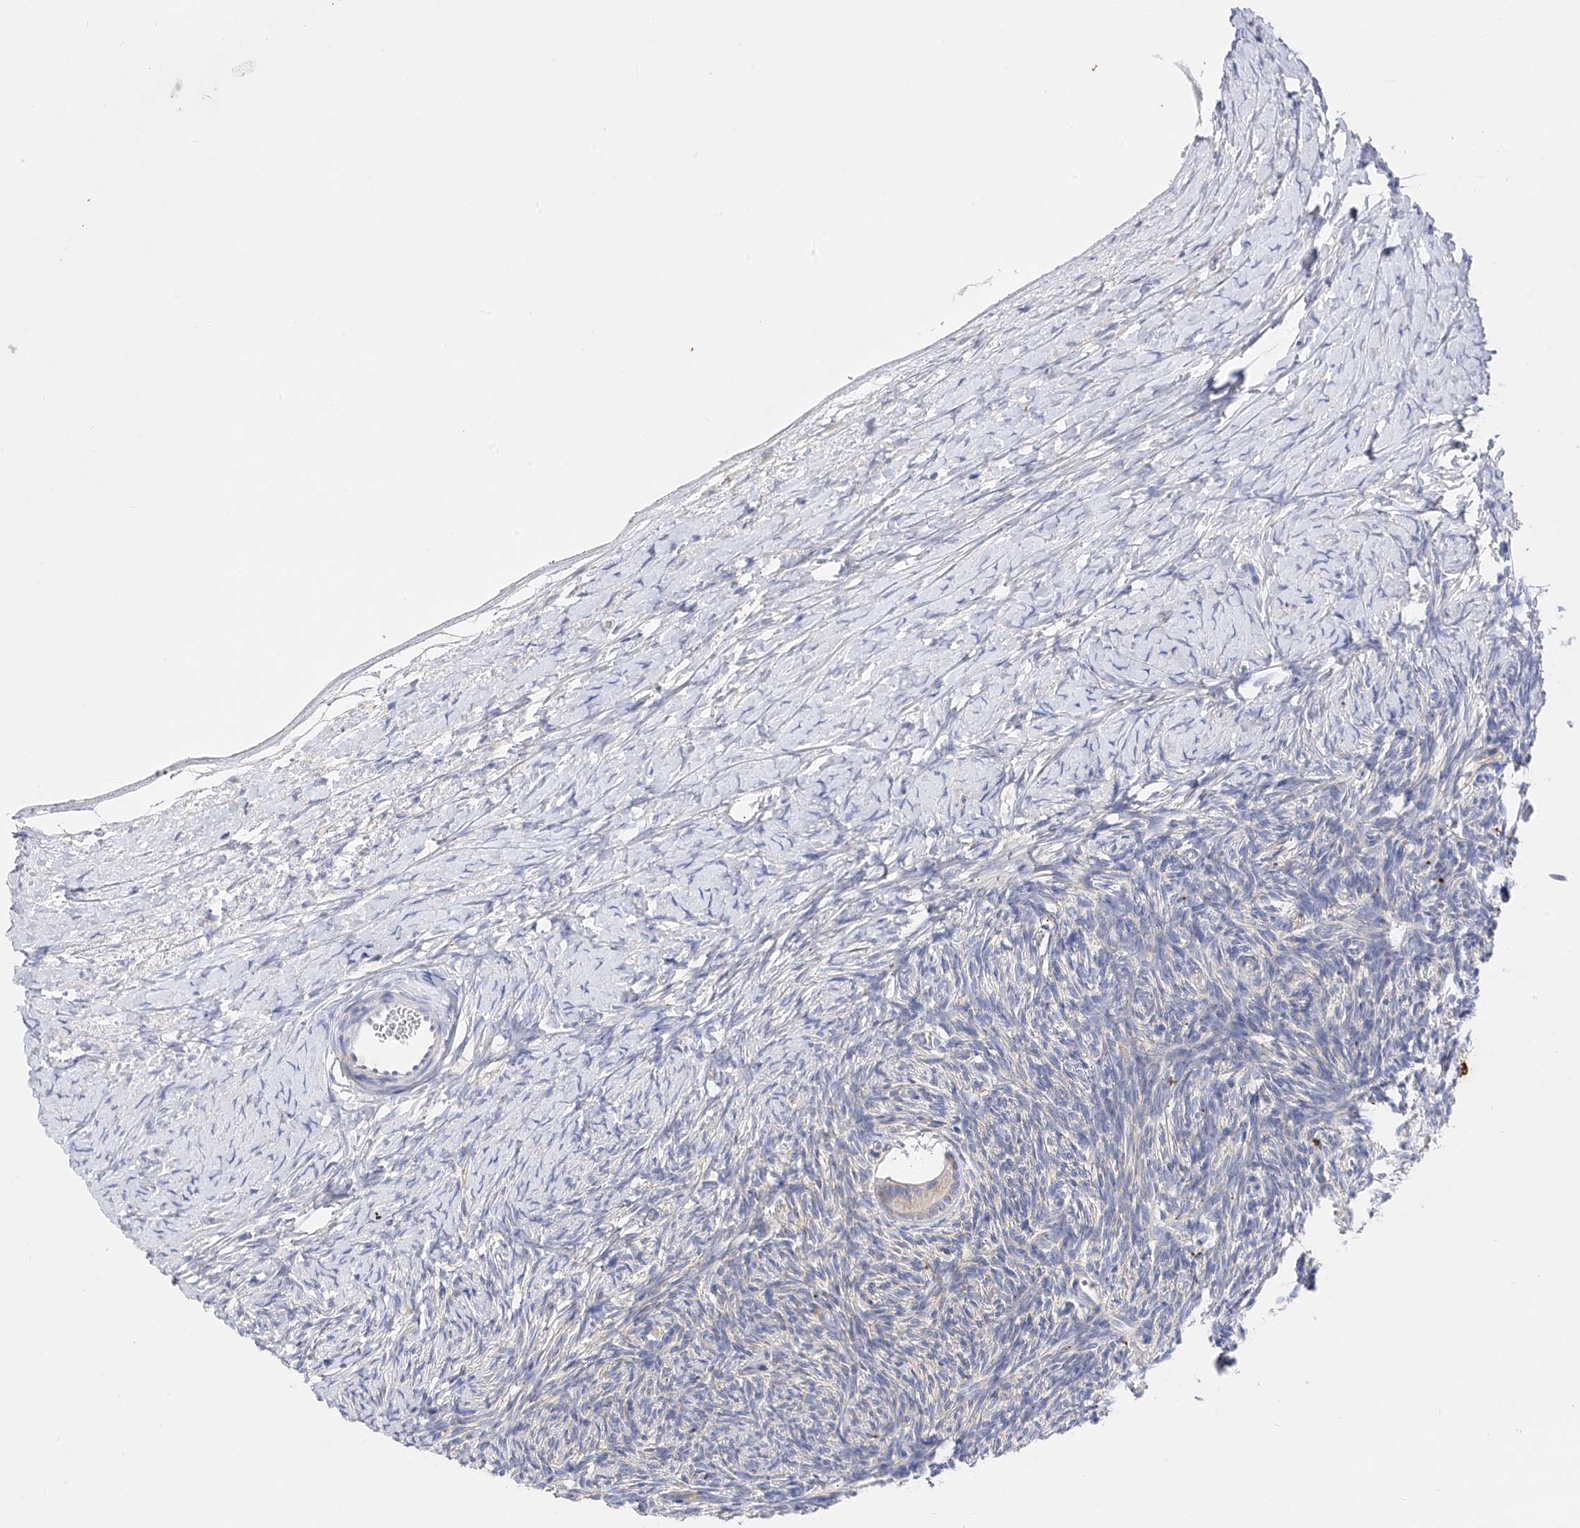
{"staining": {"intensity": "moderate", "quantity": "25%-75%", "location": "cytoplasmic/membranous"}, "tissue": "ovary", "cell_type": "Follicle cells", "image_type": "normal", "snomed": [{"axis": "morphology", "description": "Normal tissue, NOS"}, {"axis": "morphology", "description": "Developmental malformation"}, {"axis": "topography", "description": "Ovary"}], "caption": "A high-resolution micrograph shows immunohistochemistry (IHC) staining of unremarkable ovary, which demonstrates moderate cytoplasmic/membranous positivity in approximately 25%-75% of follicle cells. The staining was performed using DAB, with brown indicating positive protein expression. Nuclei are stained blue with hematoxylin.", "gene": "ARV1", "patient": {"sex": "female", "age": 39}}